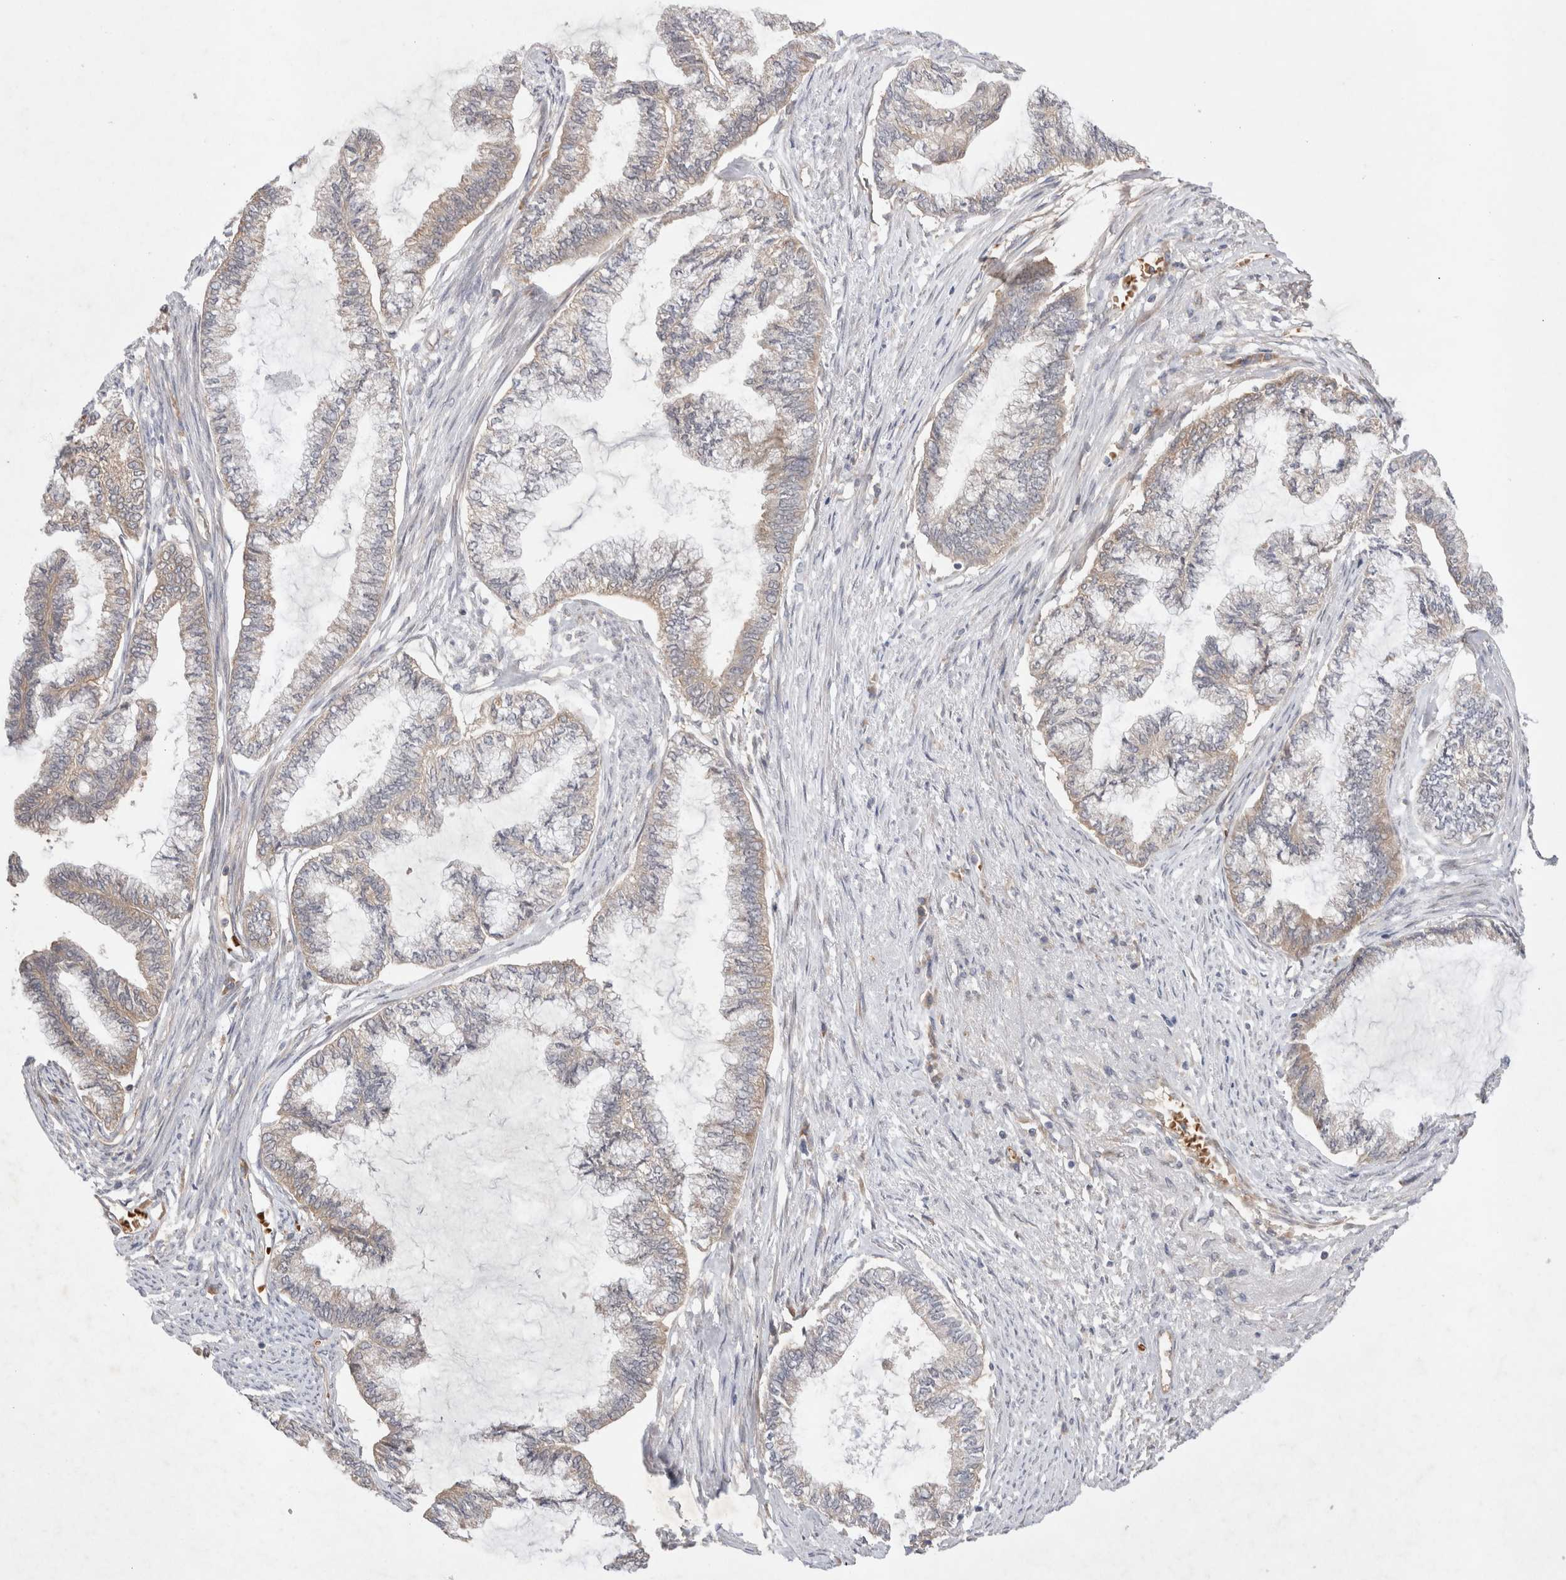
{"staining": {"intensity": "weak", "quantity": "25%-75%", "location": "cytoplasmic/membranous"}, "tissue": "endometrial cancer", "cell_type": "Tumor cells", "image_type": "cancer", "snomed": [{"axis": "morphology", "description": "Adenocarcinoma, NOS"}, {"axis": "topography", "description": "Endometrium"}], "caption": "Immunohistochemical staining of endometrial cancer exhibits low levels of weak cytoplasmic/membranous expression in approximately 25%-75% of tumor cells. Nuclei are stained in blue.", "gene": "EIF3E", "patient": {"sex": "female", "age": 86}}